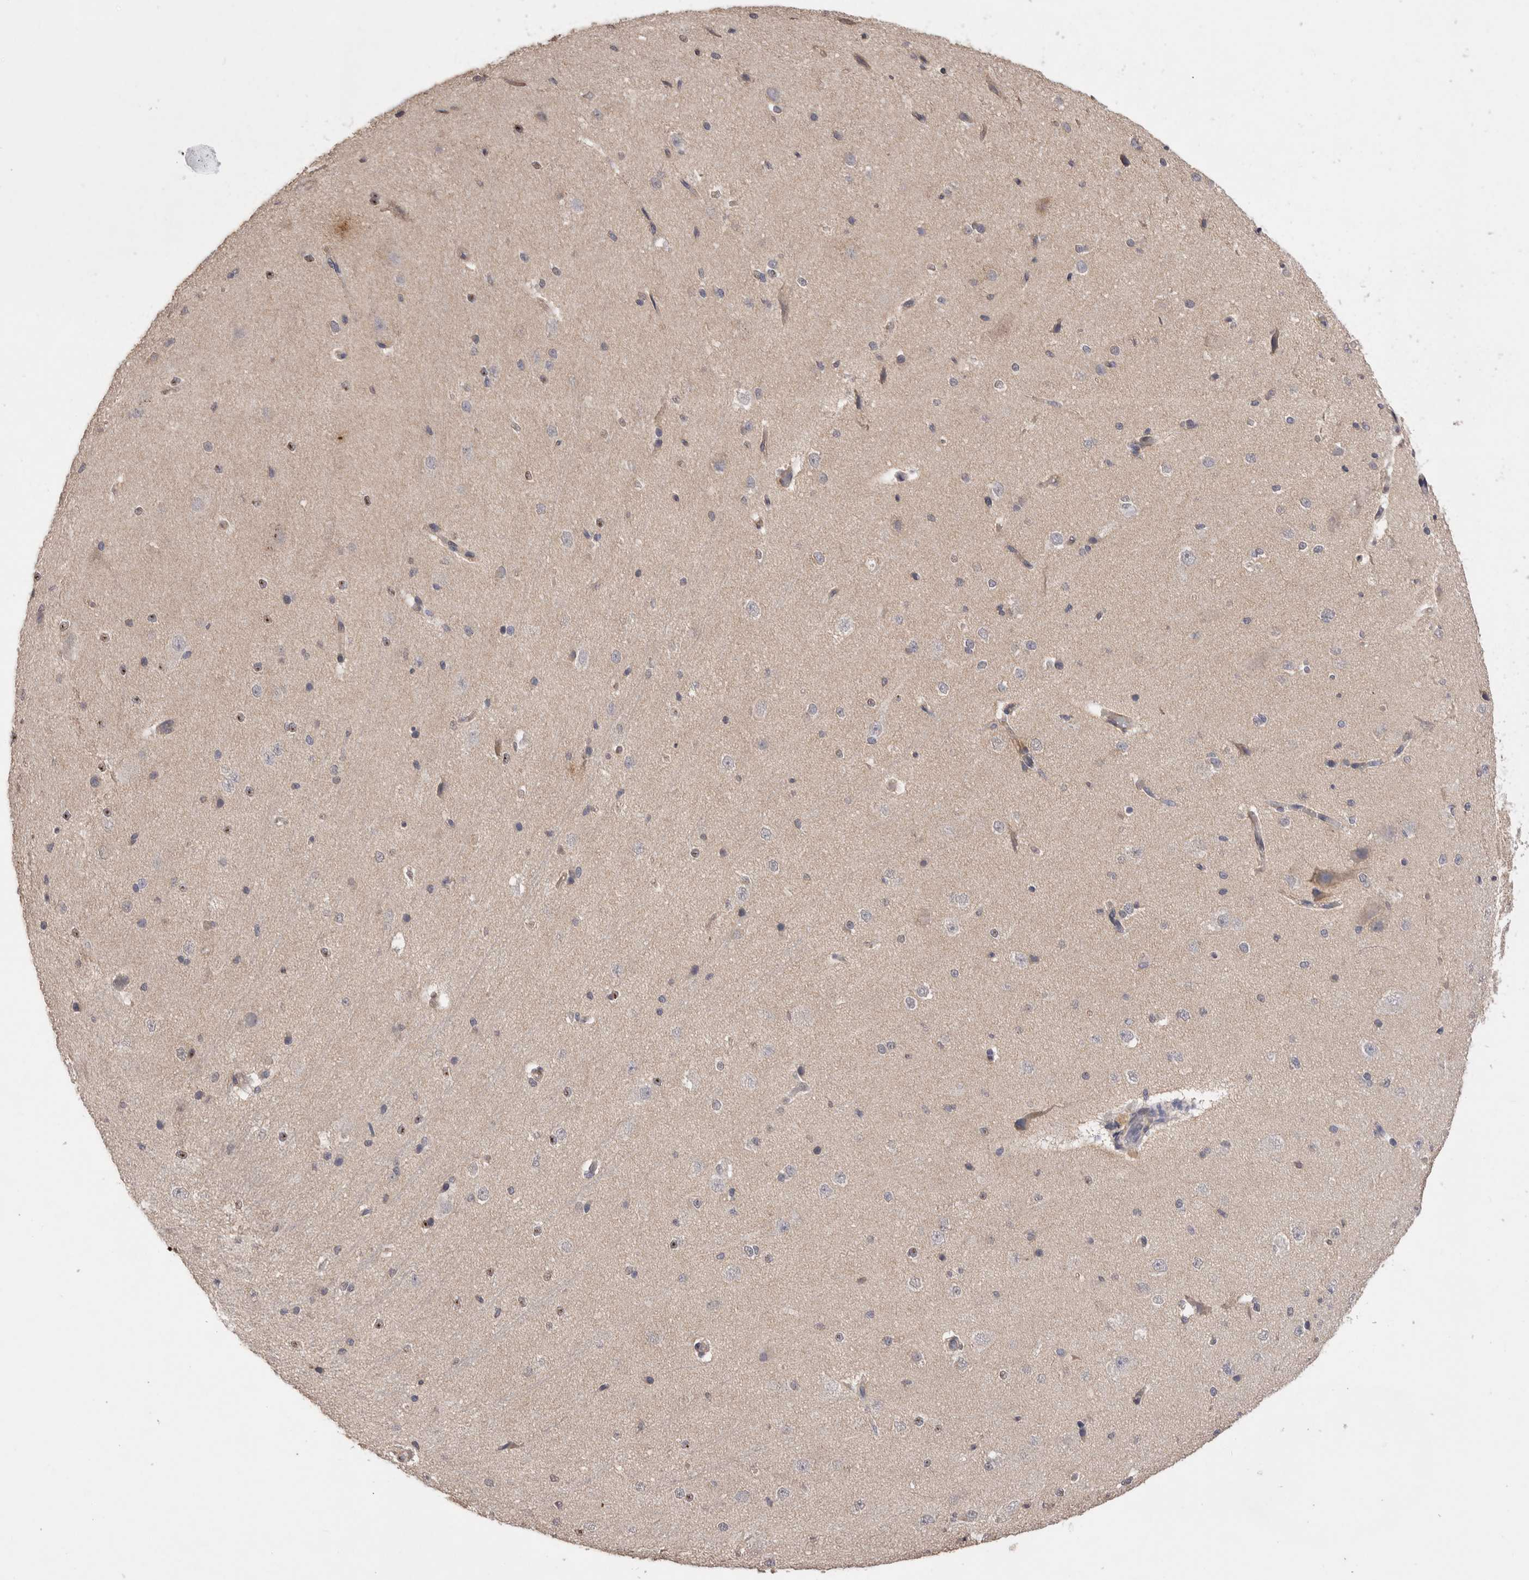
{"staining": {"intensity": "weak", "quantity": "25%-75%", "location": "cytoplasmic/membranous"}, "tissue": "cerebral cortex", "cell_type": "Endothelial cells", "image_type": "normal", "snomed": [{"axis": "morphology", "description": "Normal tissue, NOS"}, {"axis": "morphology", "description": "Developmental malformation"}, {"axis": "topography", "description": "Cerebral cortex"}], "caption": "Endothelial cells demonstrate weak cytoplasmic/membranous staining in approximately 25%-75% of cells in normal cerebral cortex.", "gene": "CDH6", "patient": {"sex": "female", "age": 30}}